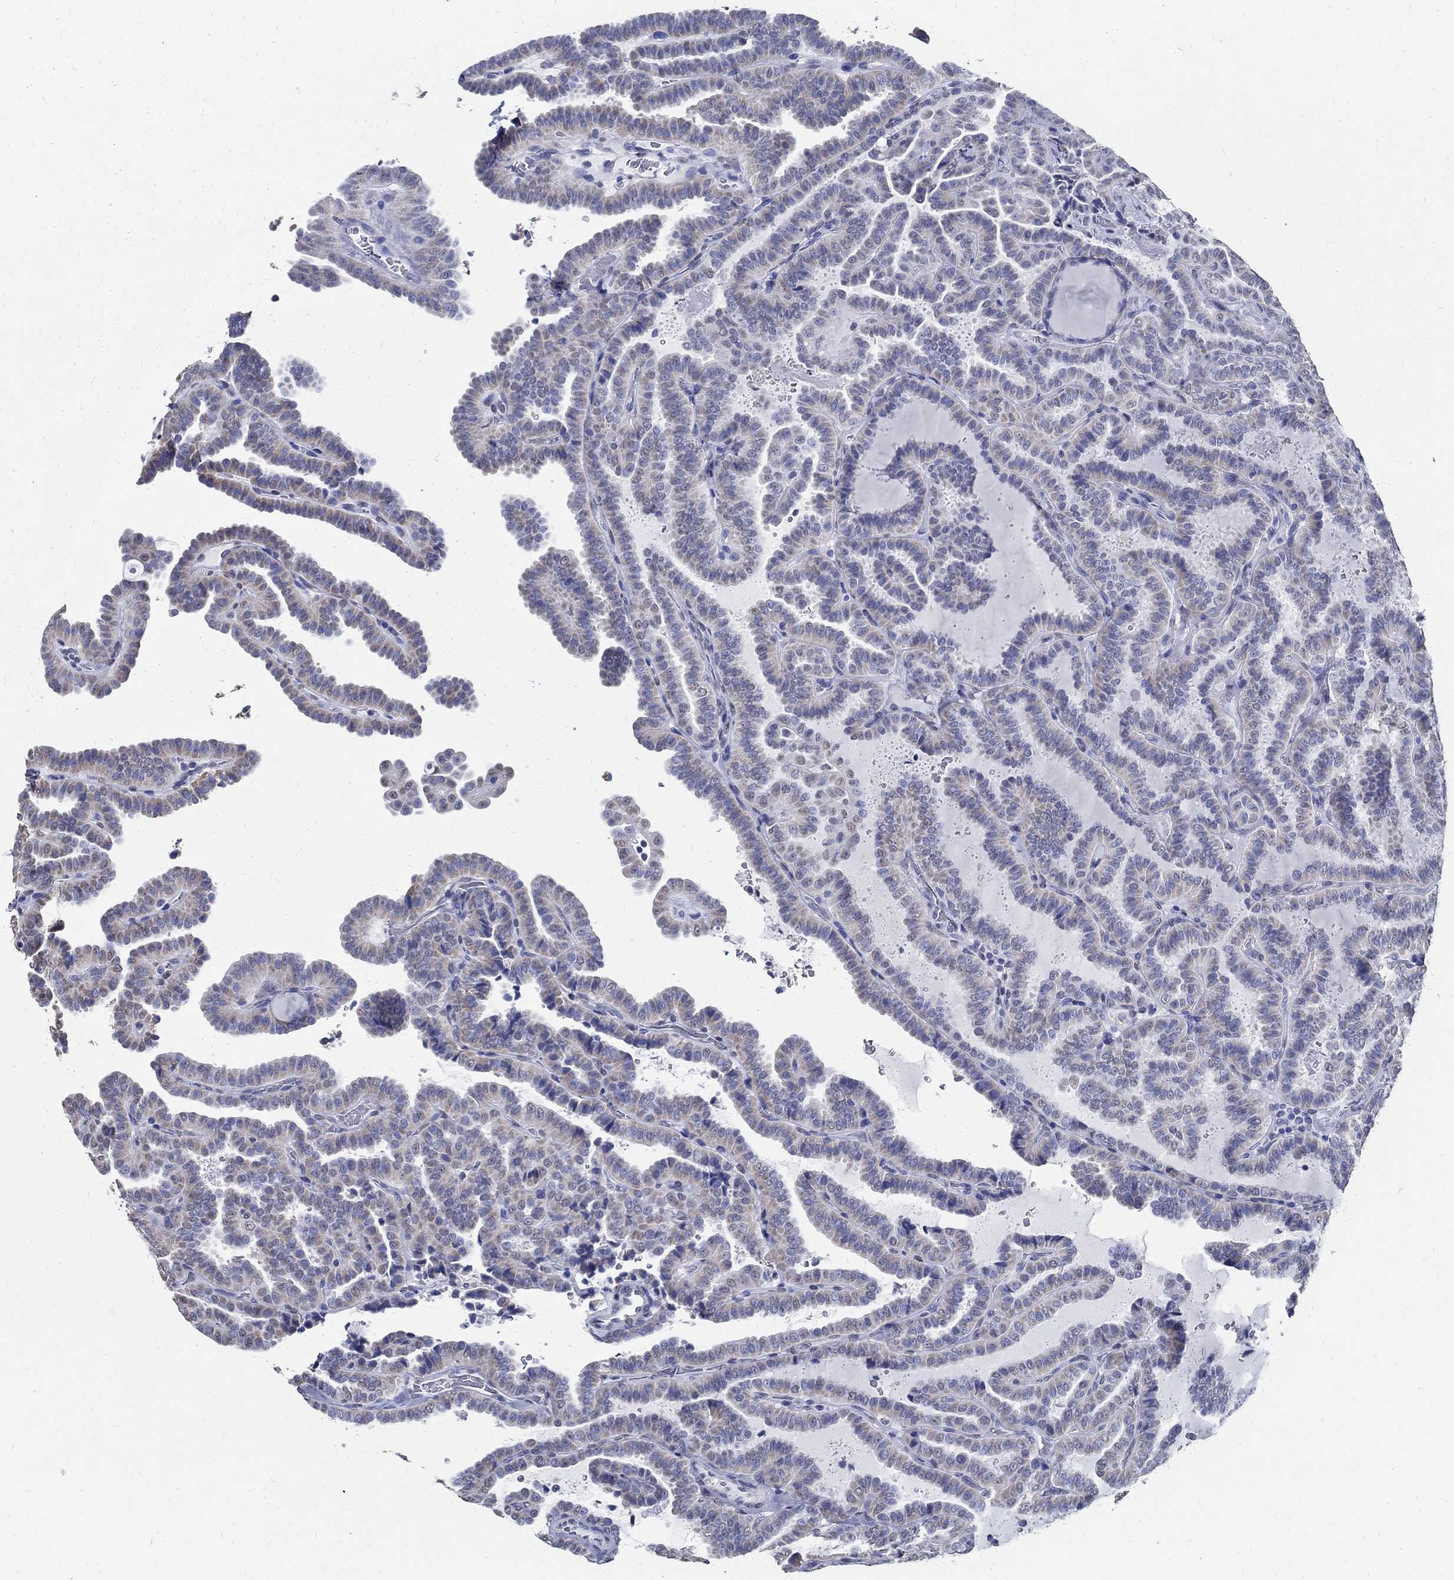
{"staining": {"intensity": "weak", "quantity": "<25%", "location": "cytoplasmic/membranous"}, "tissue": "thyroid cancer", "cell_type": "Tumor cells", "image_type": "cancer", "snomed": [{"axis": "morphology", "description": "Papillary adenocarcinoma, NOS"}, {"axis": "topography", "description": "Thyroid gland"}], "caption": "Thyroid cancer (papillary adenocarcinoma) stained for a protein using IHC shows no positivity tumor cells.", "gene": "TSPAN16", "patient": {"sex": "female", "age": 39}}